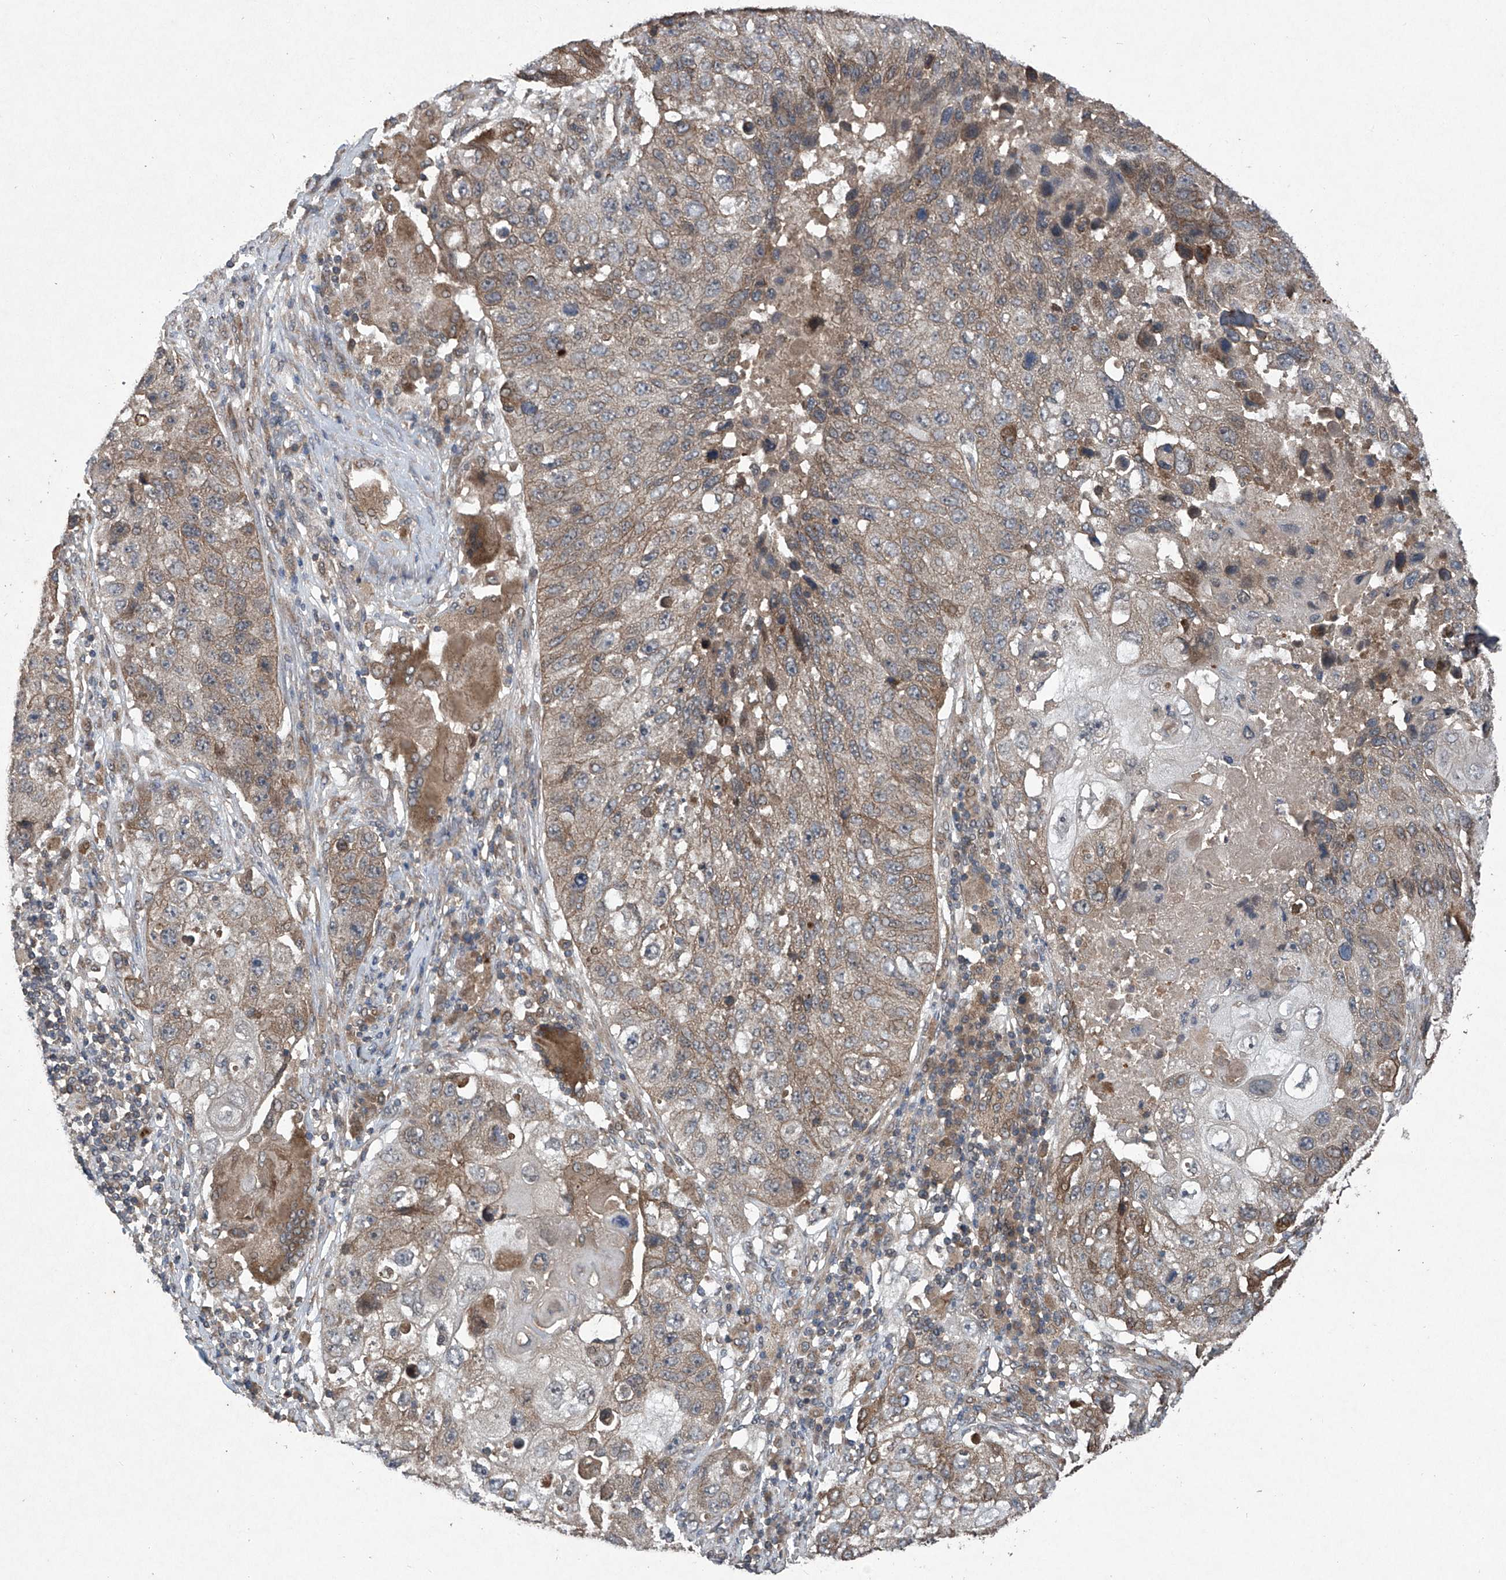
{"staining": {"intensity": "weak", "quantity": ">75%", "location": "cytoplasmic/membranous"}, "tissue": "lung cancer", "cell_type": "Tumor cells", "image_type": "cancer", "snomed": [{"axis": "morphology", "description": "Squamous cell carcinoma, NOS"}, {"axis": "topography", "description": "Lung"}], "caption": "Human squamous cell carcinoma (lung) stained with a brown dye reveals weak cytoplasmic/membranous positive expression in approximately >75% of tumor cells.", "gene": "SUMF2", "patient": {"sex": "male", "age": 61}}